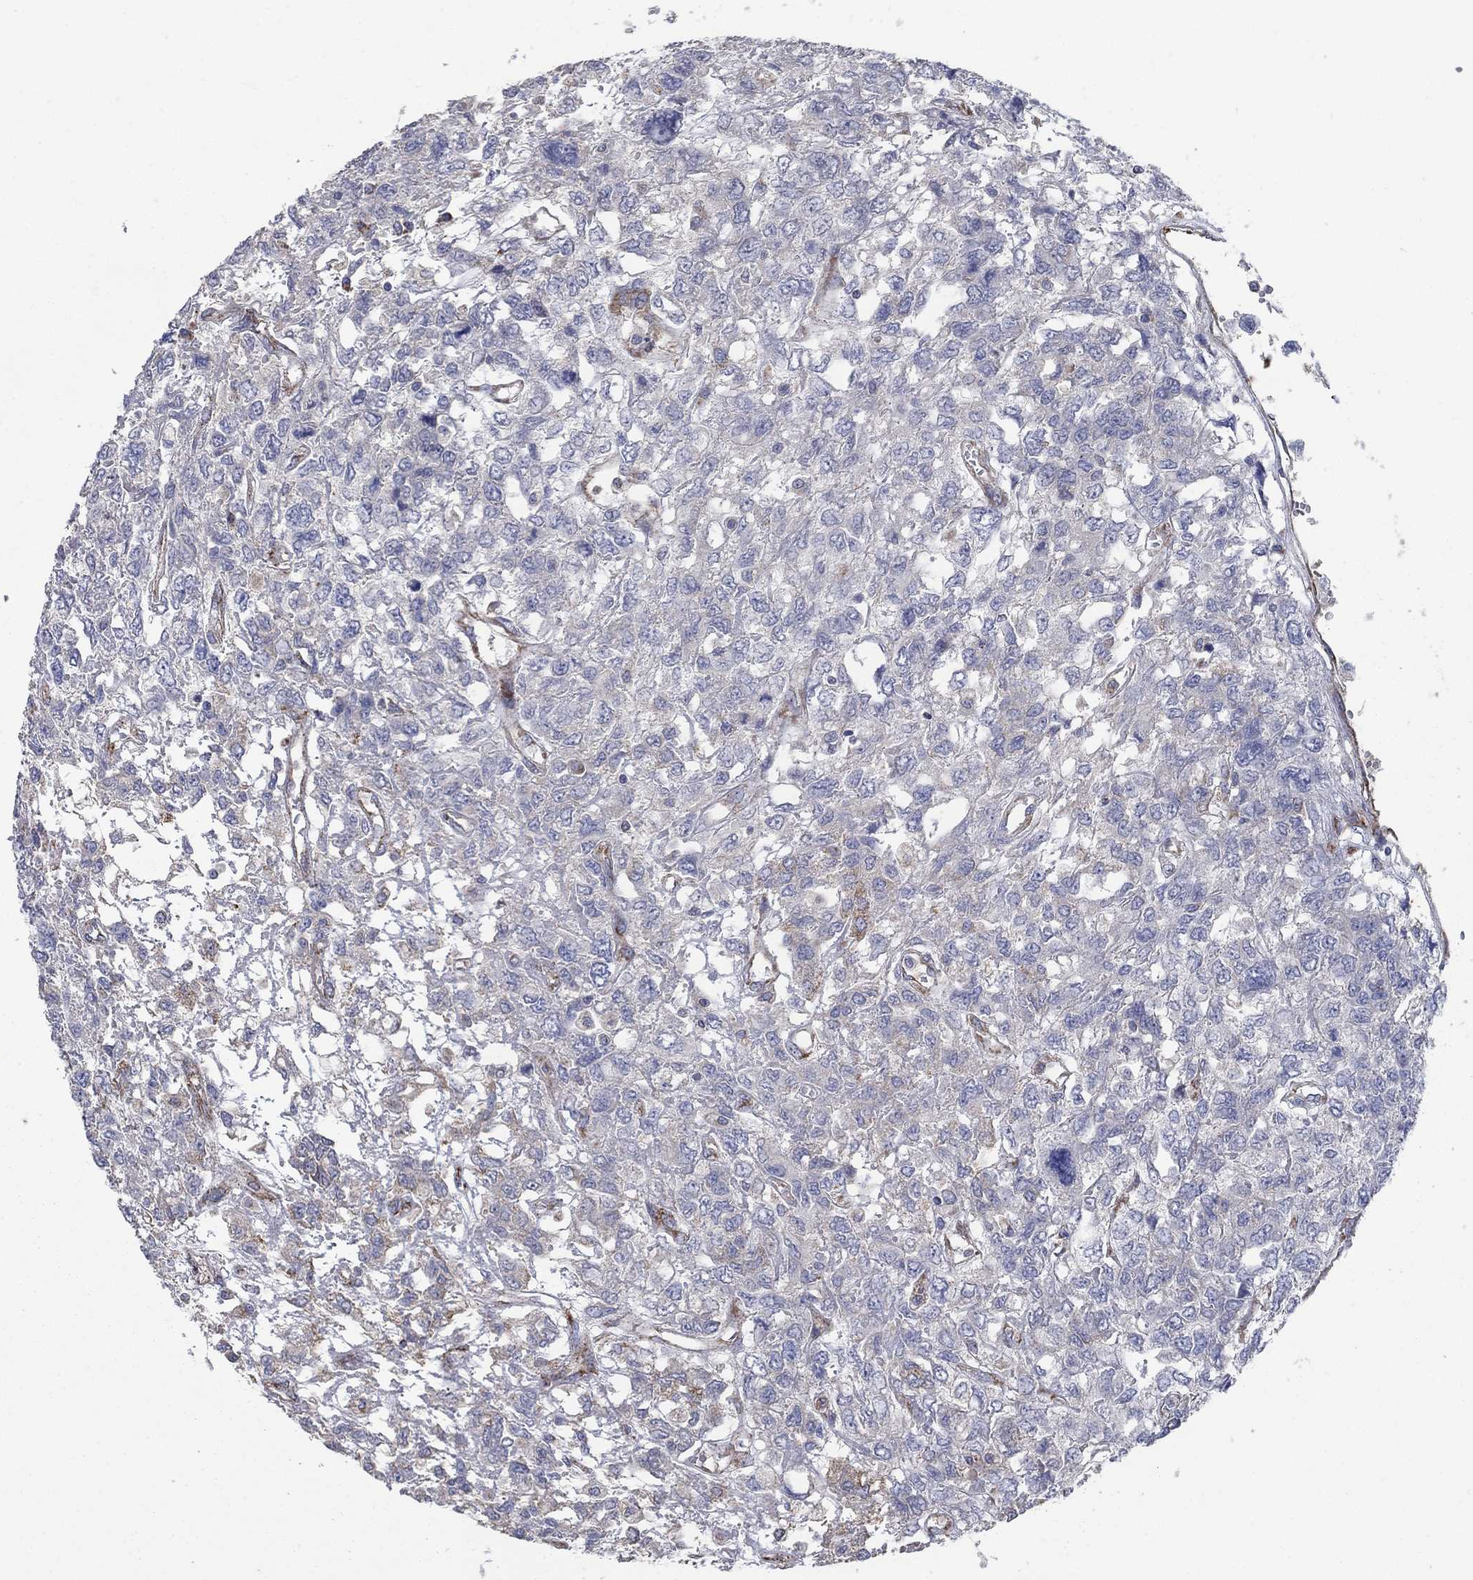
{"staining": {"intensity": "moderate", "quantity": "<25%", "location": "cytoplasmic/membranous"}, "tissue": "testis cancer", "cell_type": "Tumor cells", "image_type": "cancer", "snomed": [{"axis": "morphology", "description": "Seminoma, NOS"}, {"axis": "topography", "description": "Testis"}], "caption": "Brown immunohistochemical staining in human testis cancer reveals moderate cytoplasmic/membranous staining in approximately <25% of tumor cells.", "gene": "PNPLA2", "patient": {"sex": "male", "age": 52}}